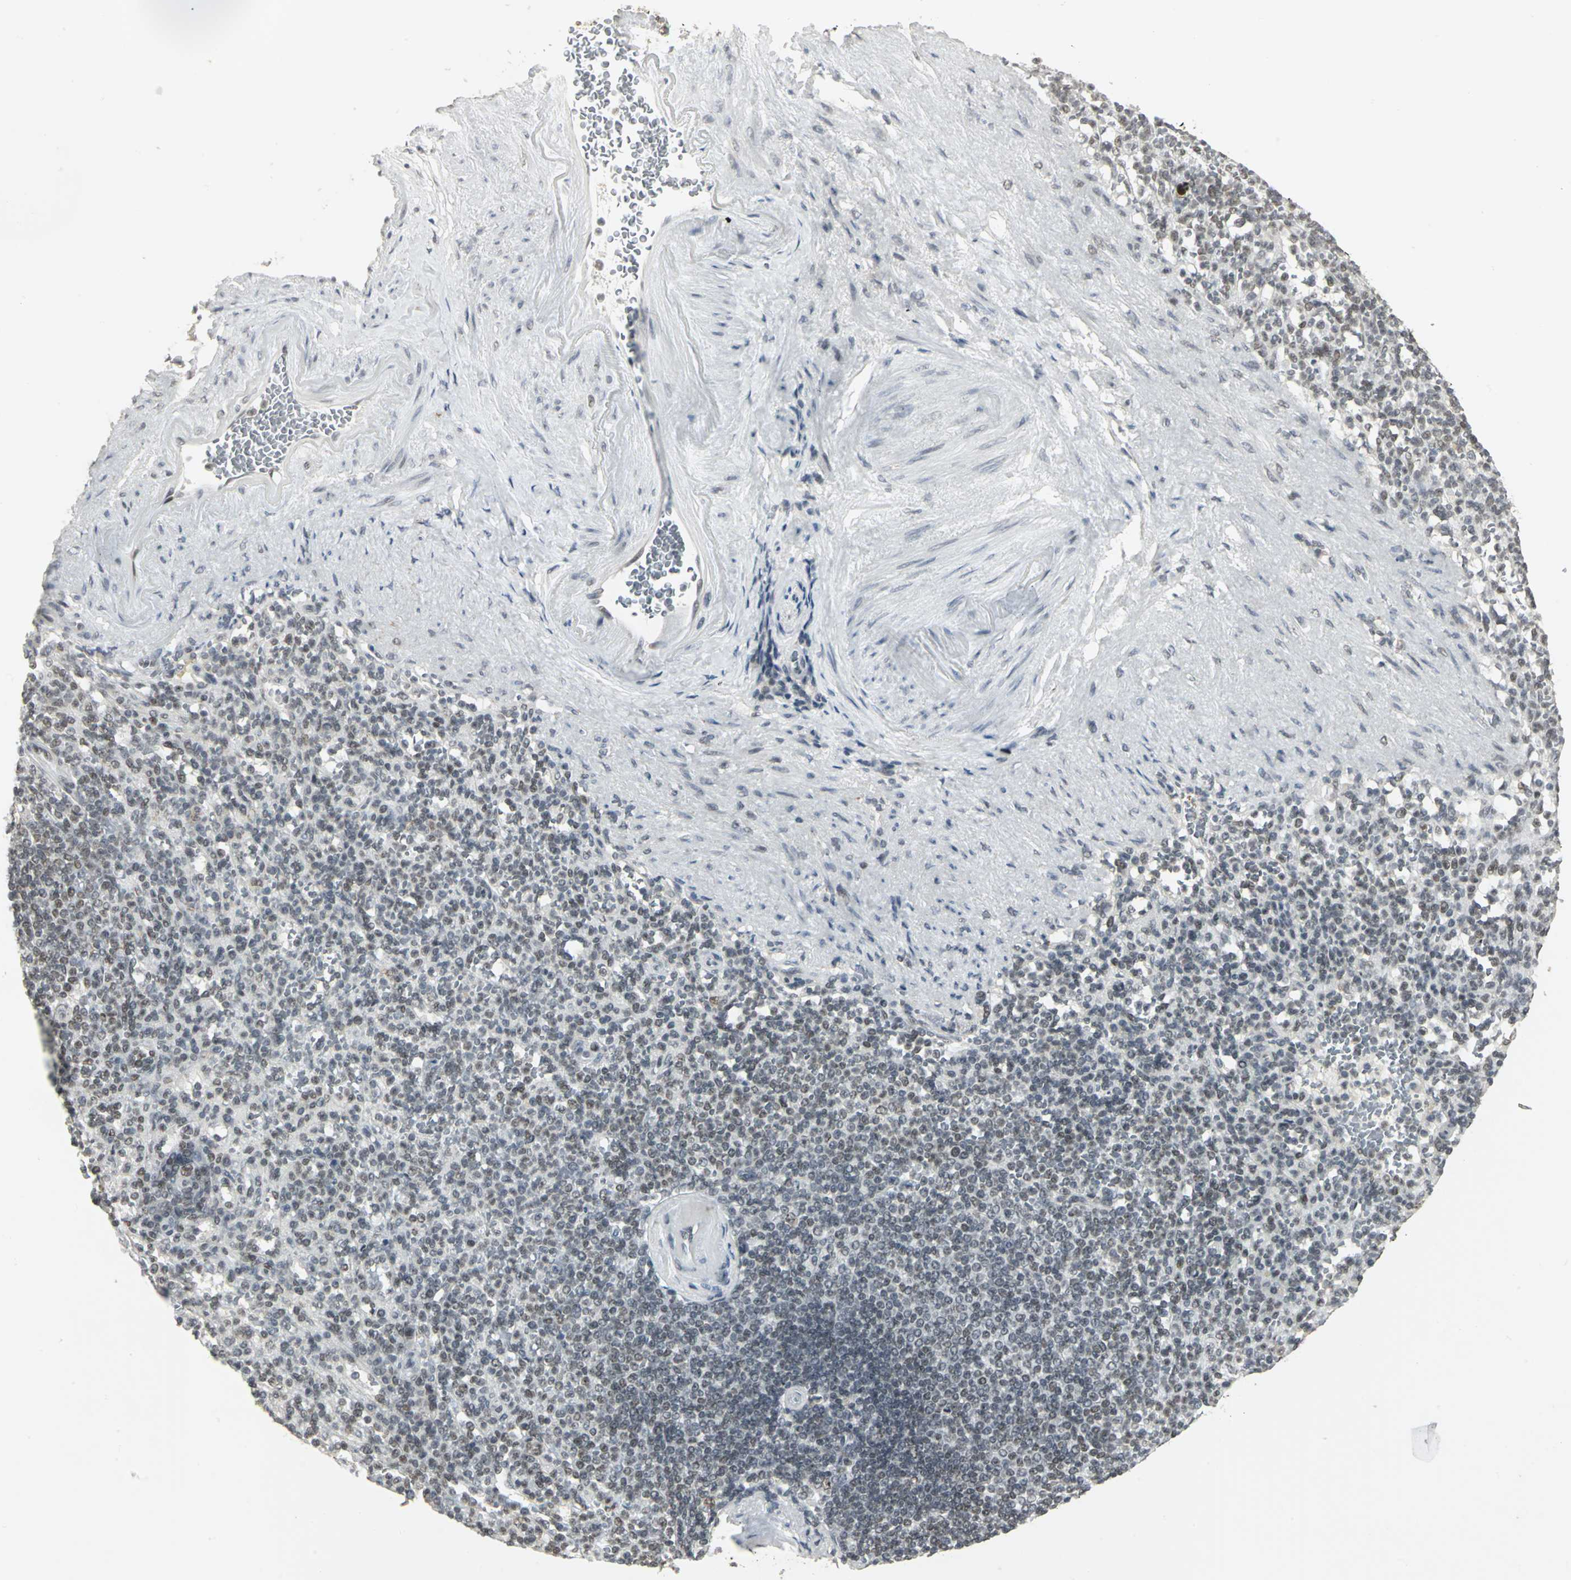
{"staining": {"intensity": "weak", "quantity": "25%-75%", "location": "nuclear"}, "tissue": "spleen", "cell_type": "Cells in red pulp", "image_type": "normal", "snomed": [{"axis": "morphology", "description": "Normal tissue, NOS"}, {"axis": "topography", "description": "Spleen"}], "caption": "A brown stain labels weak nuclear expression of a protein in cells in red pulp of normal spleen. The staining is performed using DAB (3,3'-diaminobenzidine) brown chromogen to label protein expression. The nuclei are counter-stained blue using hematoxylin.", "gene": "CBX3", "patient": {"sex": "female", "age": 74}}